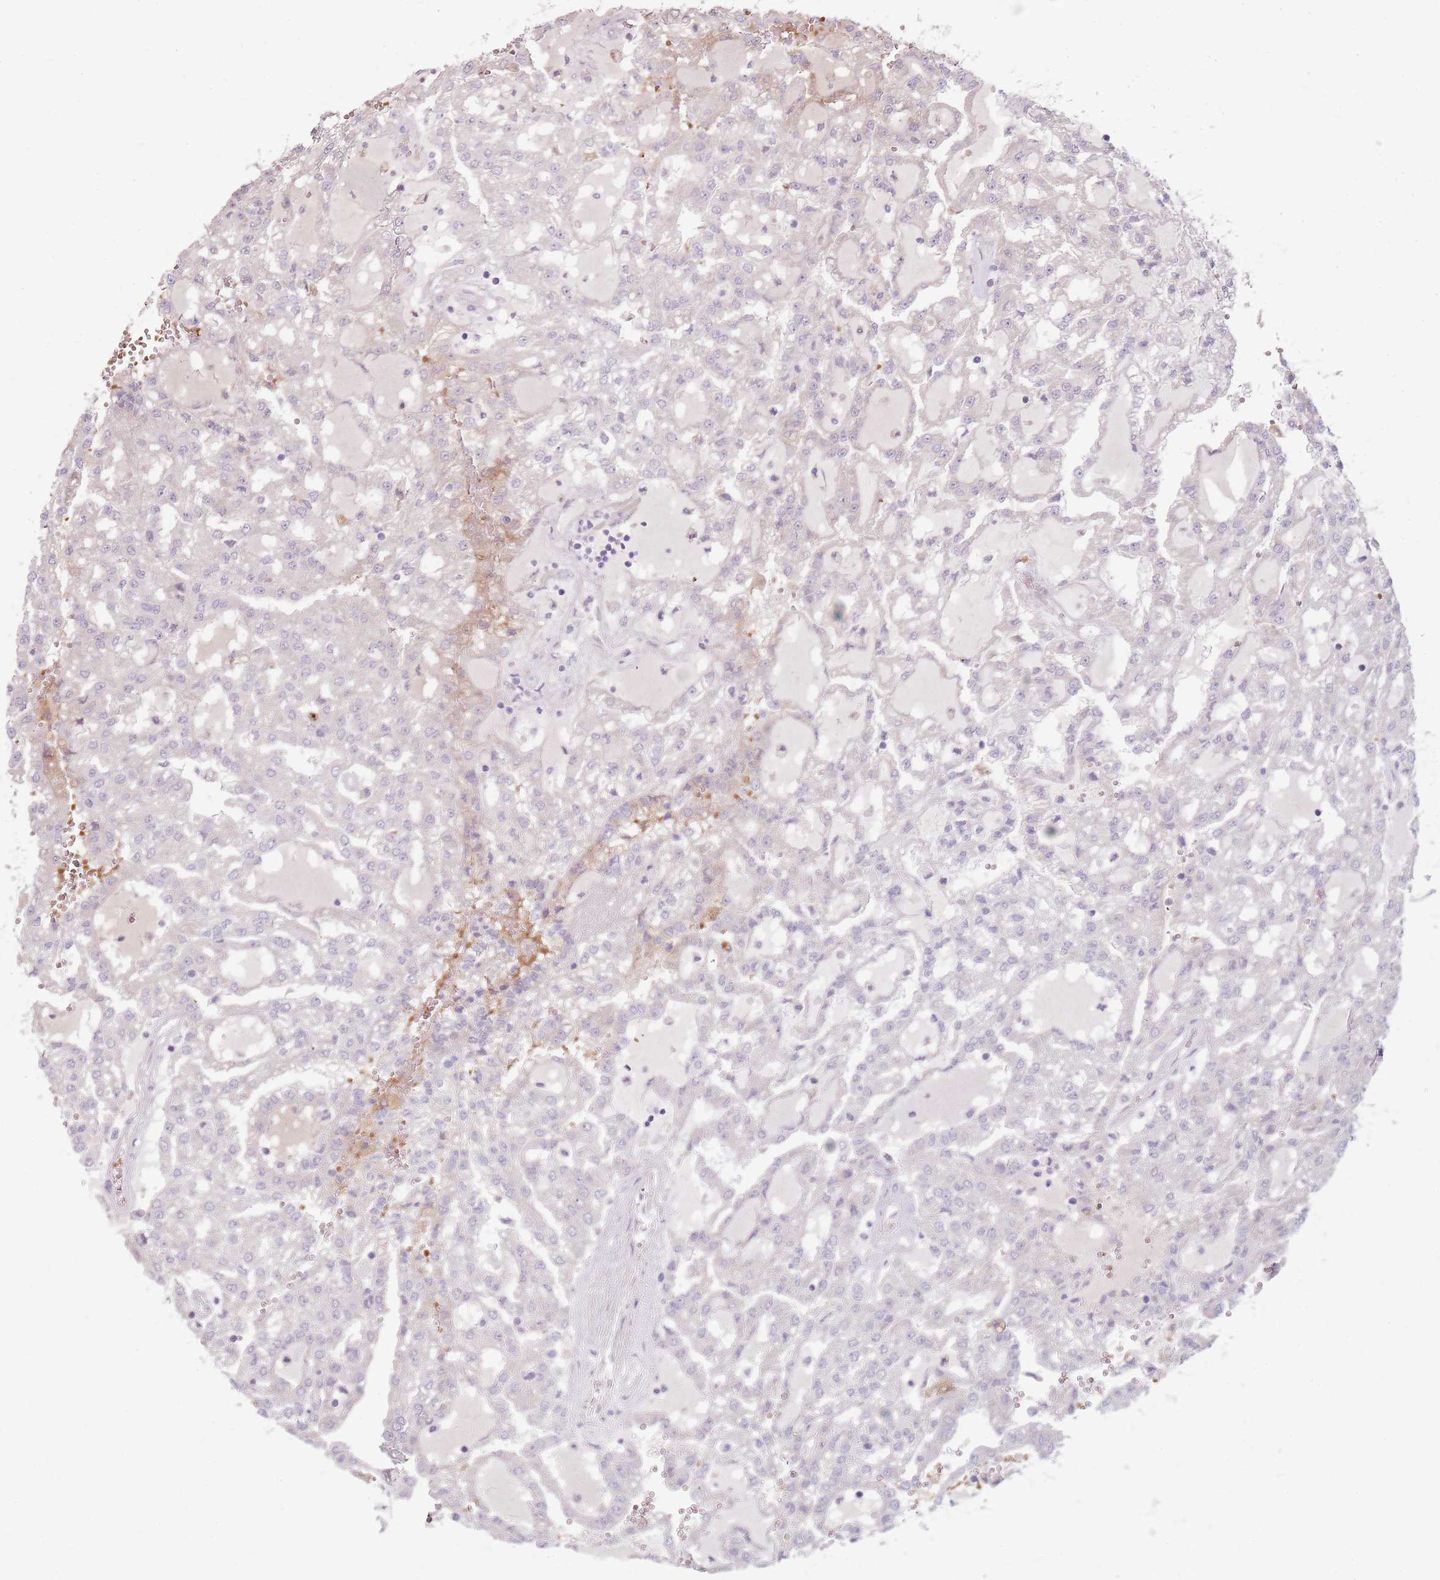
{"staining": {"intensity": "negative", "quantity": "none", "location": "none"}, "tissue": "renal cancer", "cell_type": "Tumor cells", "image_type": "cancer", "snomed": [{"axis": "morphology", "description": "Adenocarcinoma, NOS"}, {"axis": "topography", "description": "Kidney"}], "caption": "Micrograph shows no protein expression in tumor cells of renal cancer tissue.", "gene": "HSPA14", "patient": {"sex": "male", "age": 63}}